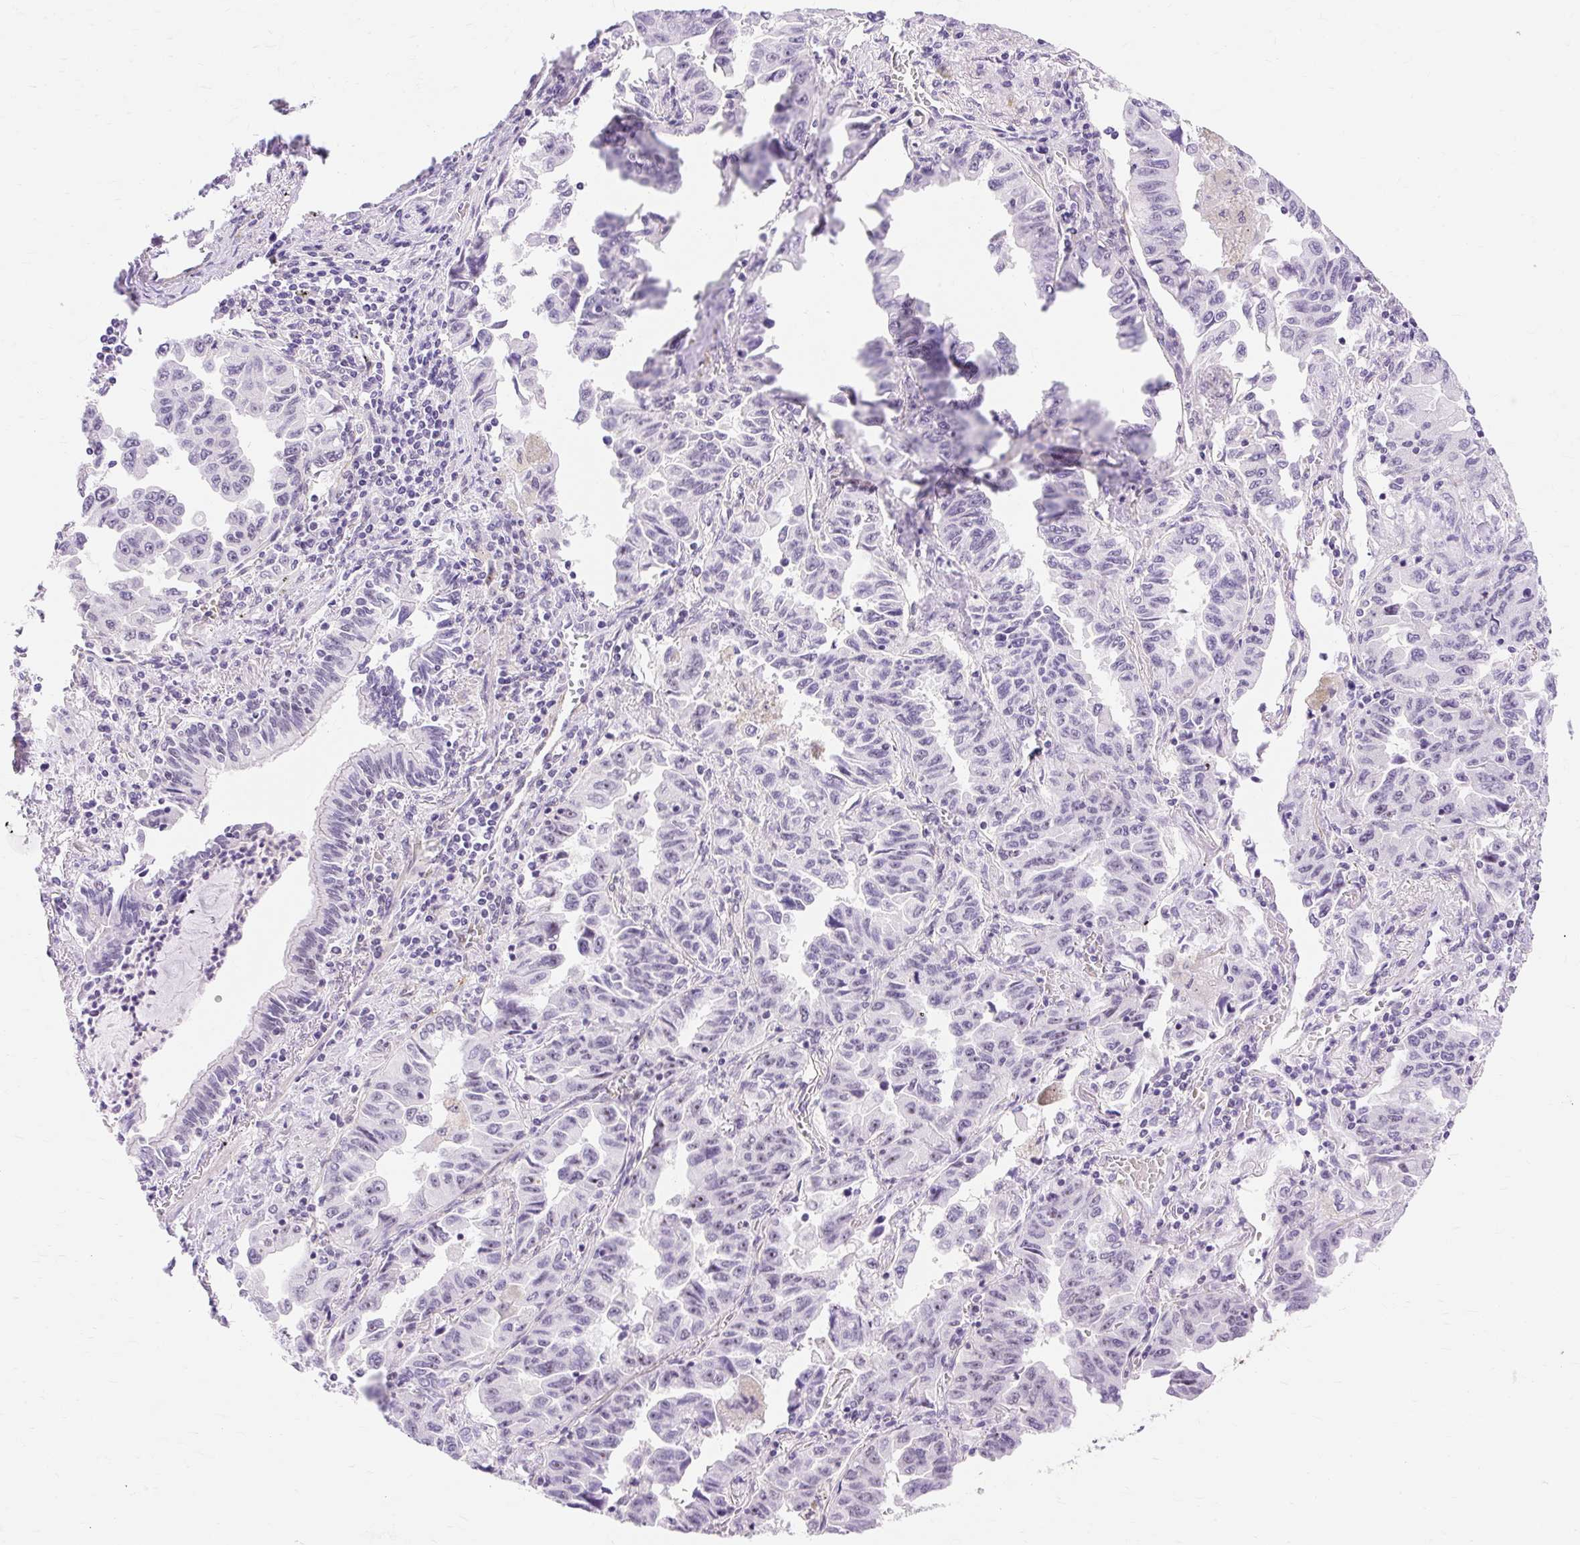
{"staining": {"intensity": "weak", "quantity": "<25%", "location": "nuclear"}, "tissue": "lung cancer", "cell_type": "Tumor cells", "image_type": "cancer", "snomed": [{"axis": "morphology", "description": "Adenocarcinoma, NOS"}, {"axis": "topography", "description": "Lung"}], "caption": "This is a histopathology image of immunohistochemistry (IHC) staining of adenocarcinoma (lung), which shows no positivity in tumor cells. (DAB (3,3'-diaminobenzidine) immunohistochemistry (IHC), high magnification).", "gene": "OBP2A", "patient": {"sex": "female", "age": 51}}